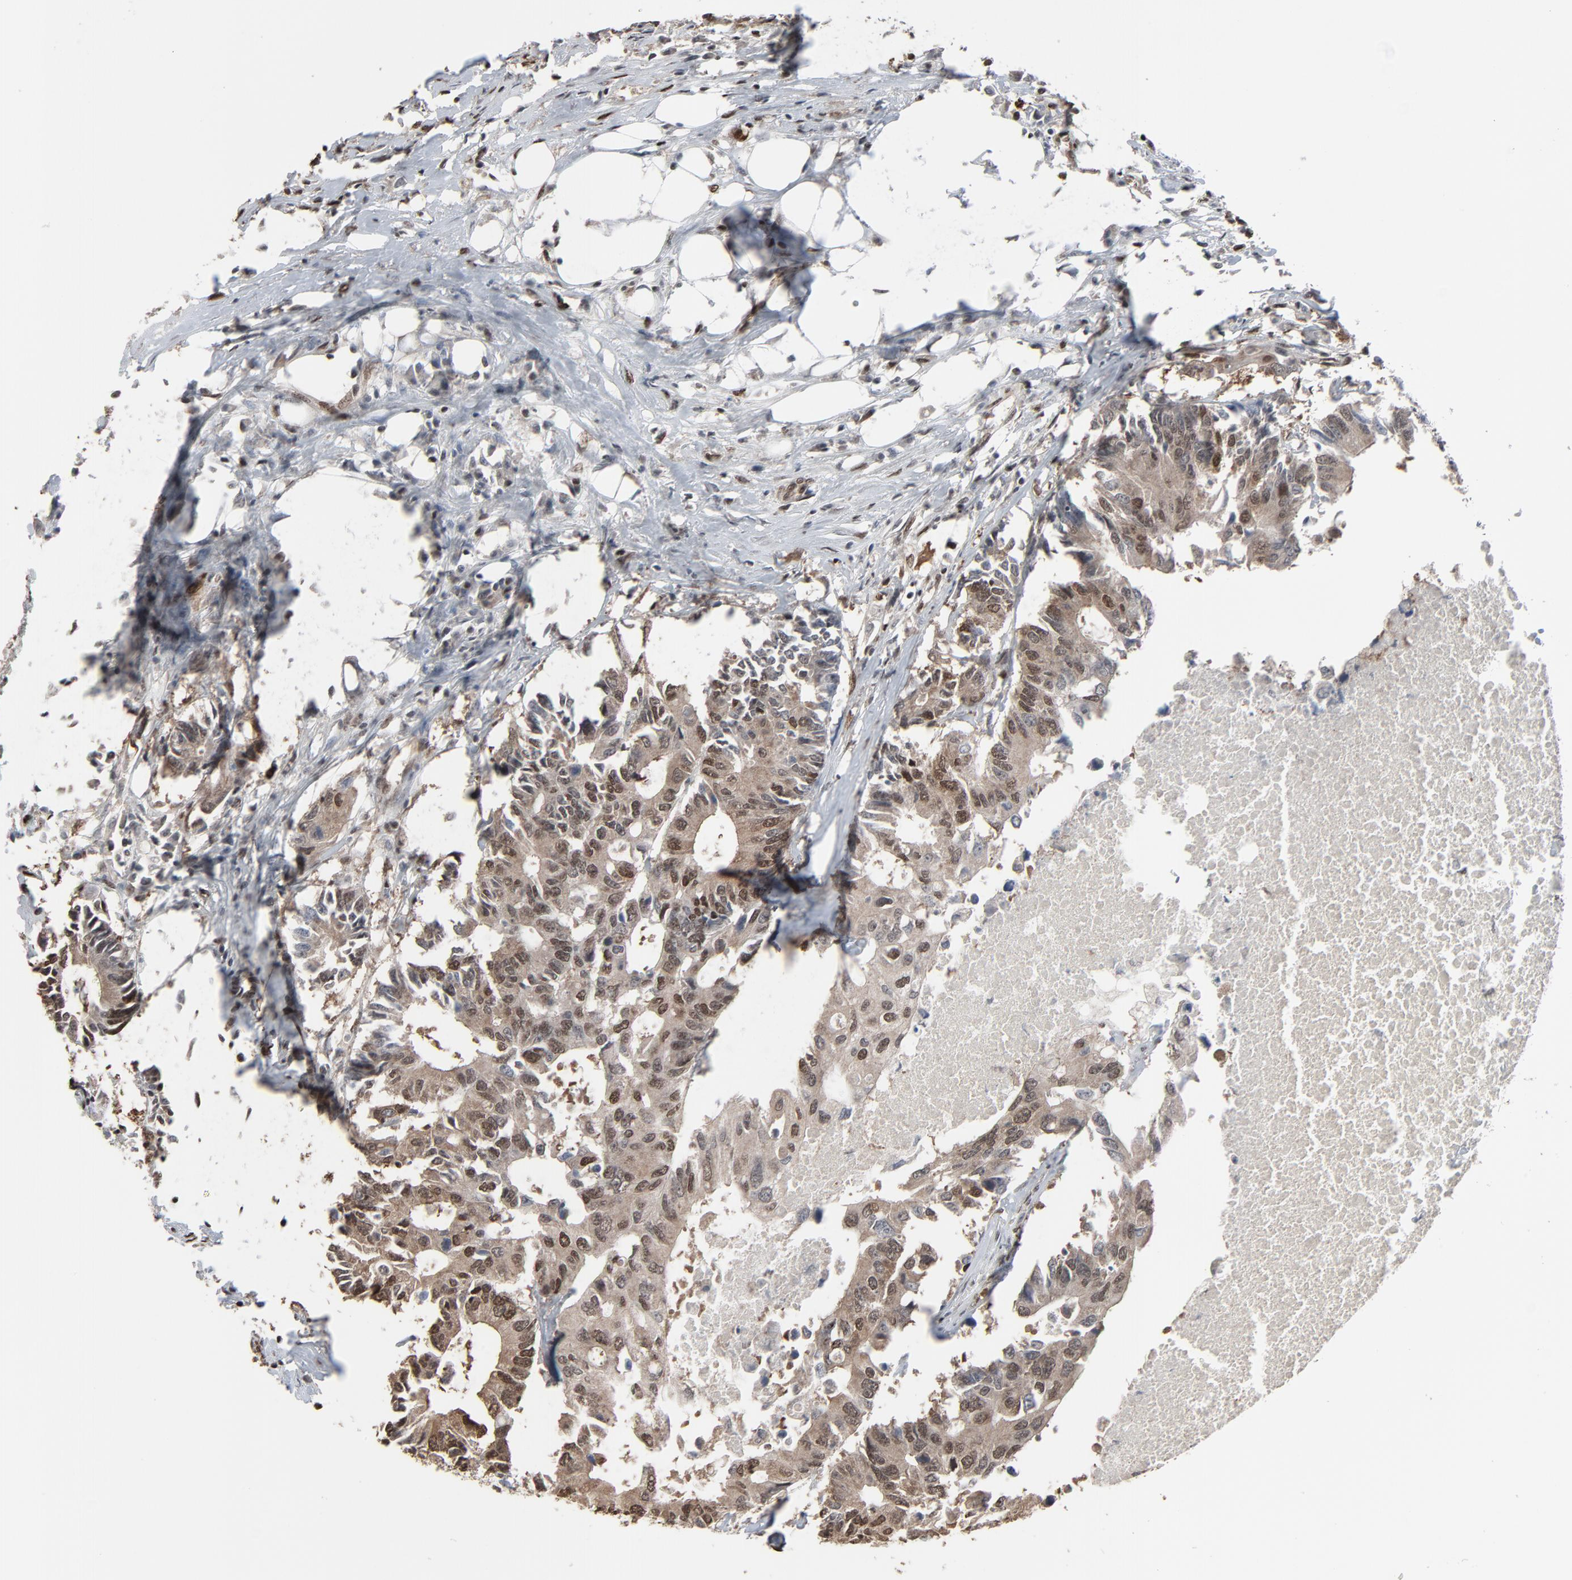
{"staining": {"intensity": "moderate", "quantity": ">75%", "location": "cytoplasmic/membranous,nuclear"}, "tissue": "colorectal cancer", "cell_type": "Tumor cells", "image_type": "cancer", "snomed": [{"axis": "morphology", "description": "Adenocarcinoma, NOS"}, {"axis": "topography", "description": "Colon"}], "caption": "Immunohistochemical staining of adenocarcinoma (colorectal) exhibits medium levels of moderate cytoplasmic/membranous and nuclear protein expression in about >75% of tumor cells. (DAB (3,3'-diaminobenzidine) = brown stain, brightfield microscopy at high magnification).", "gene": "MEIS2", "patient": {"sex": "male", "age": 71}}